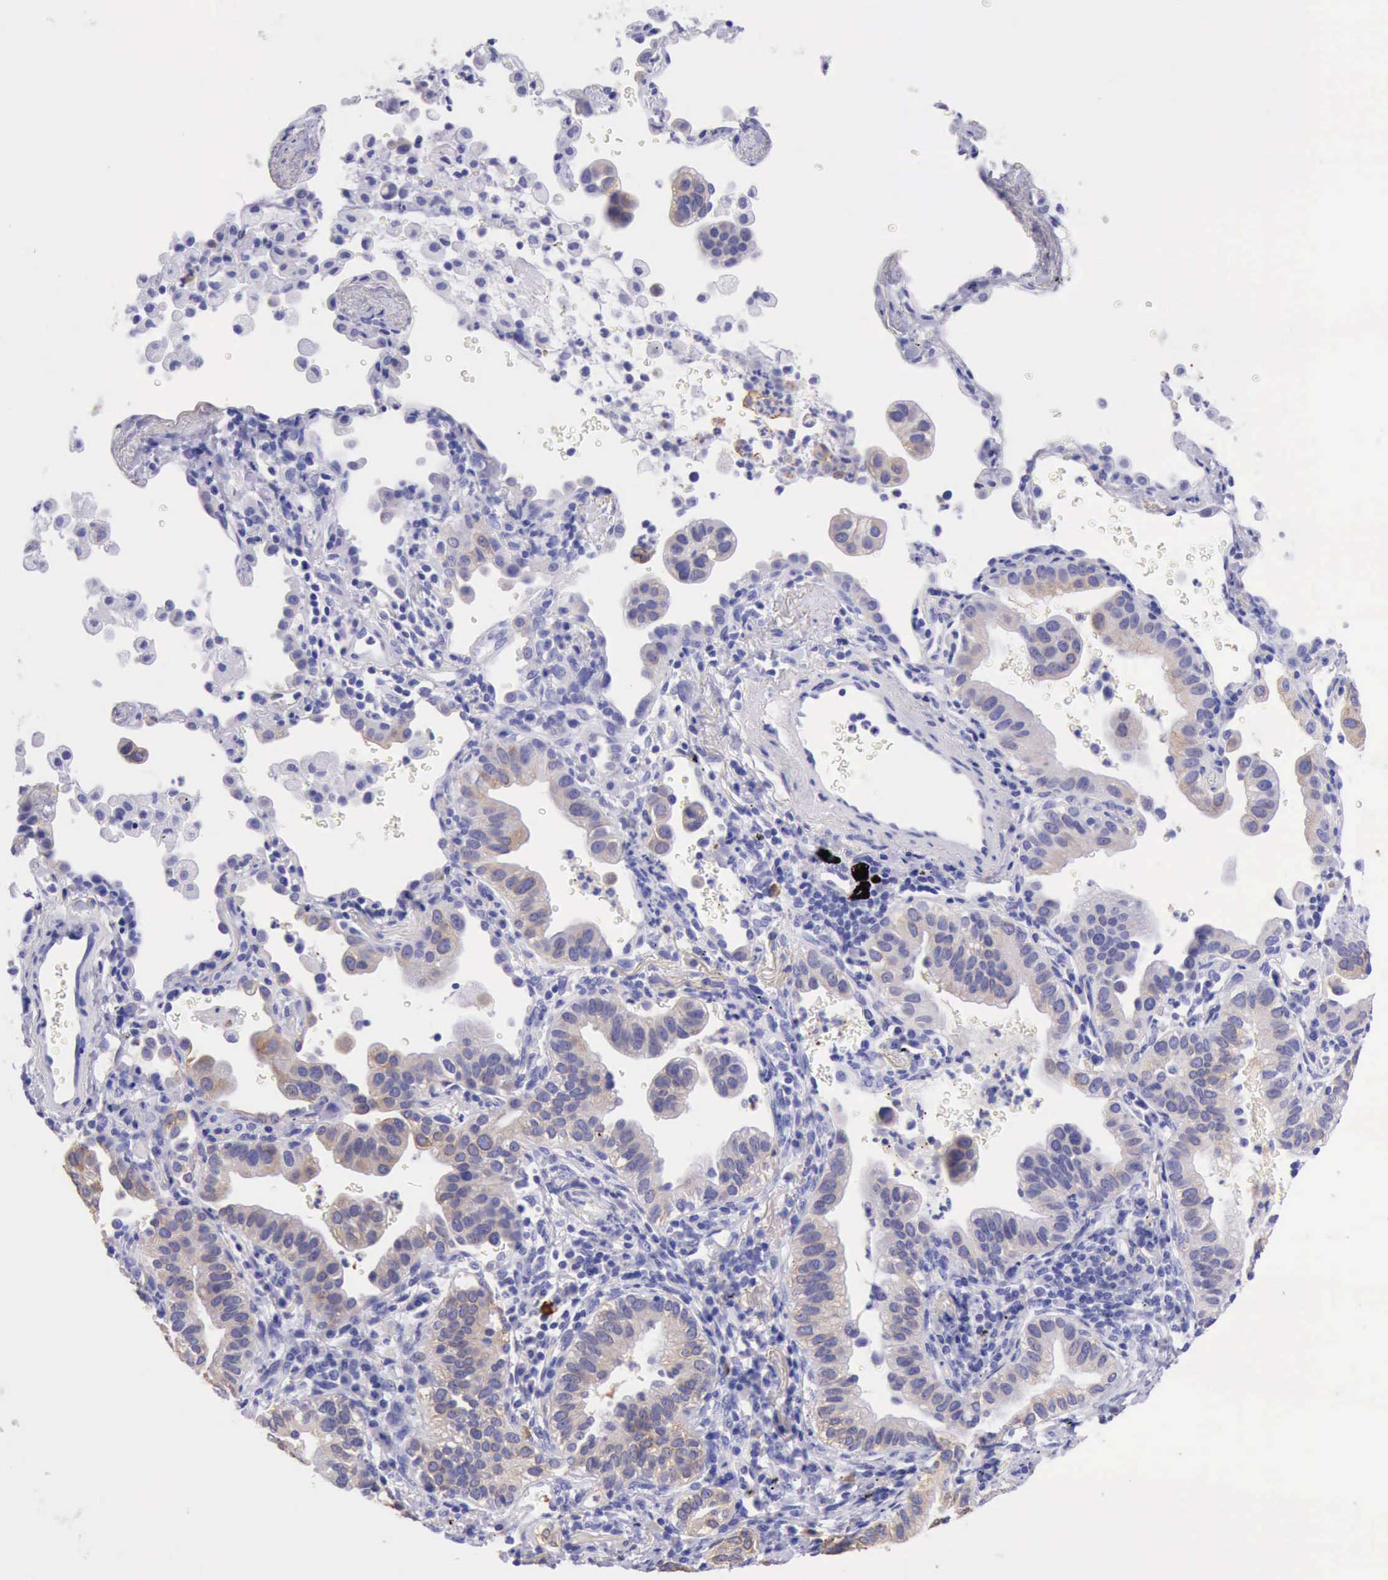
{"staining": {"intensity": "weak", "quantity": "25%-75%", "location": "cytoplasmic/membranous"}, "tissue": "lung cancer", "cell_type": "Tumor cells", "image_type": "cancer", "snomed": [{"axis": "morphology", "description": "Adenocarcinoma, NOS"}, {"axis": "topography", "description": "Lung"}], "caption": "Protein expression analysis of human lung cancer reveals weak cytoplasmic/membranous staining in about 25%-75% of tumor cells.", "gene": "KRT8", "patient": {"sex": "female", "age": 50}}